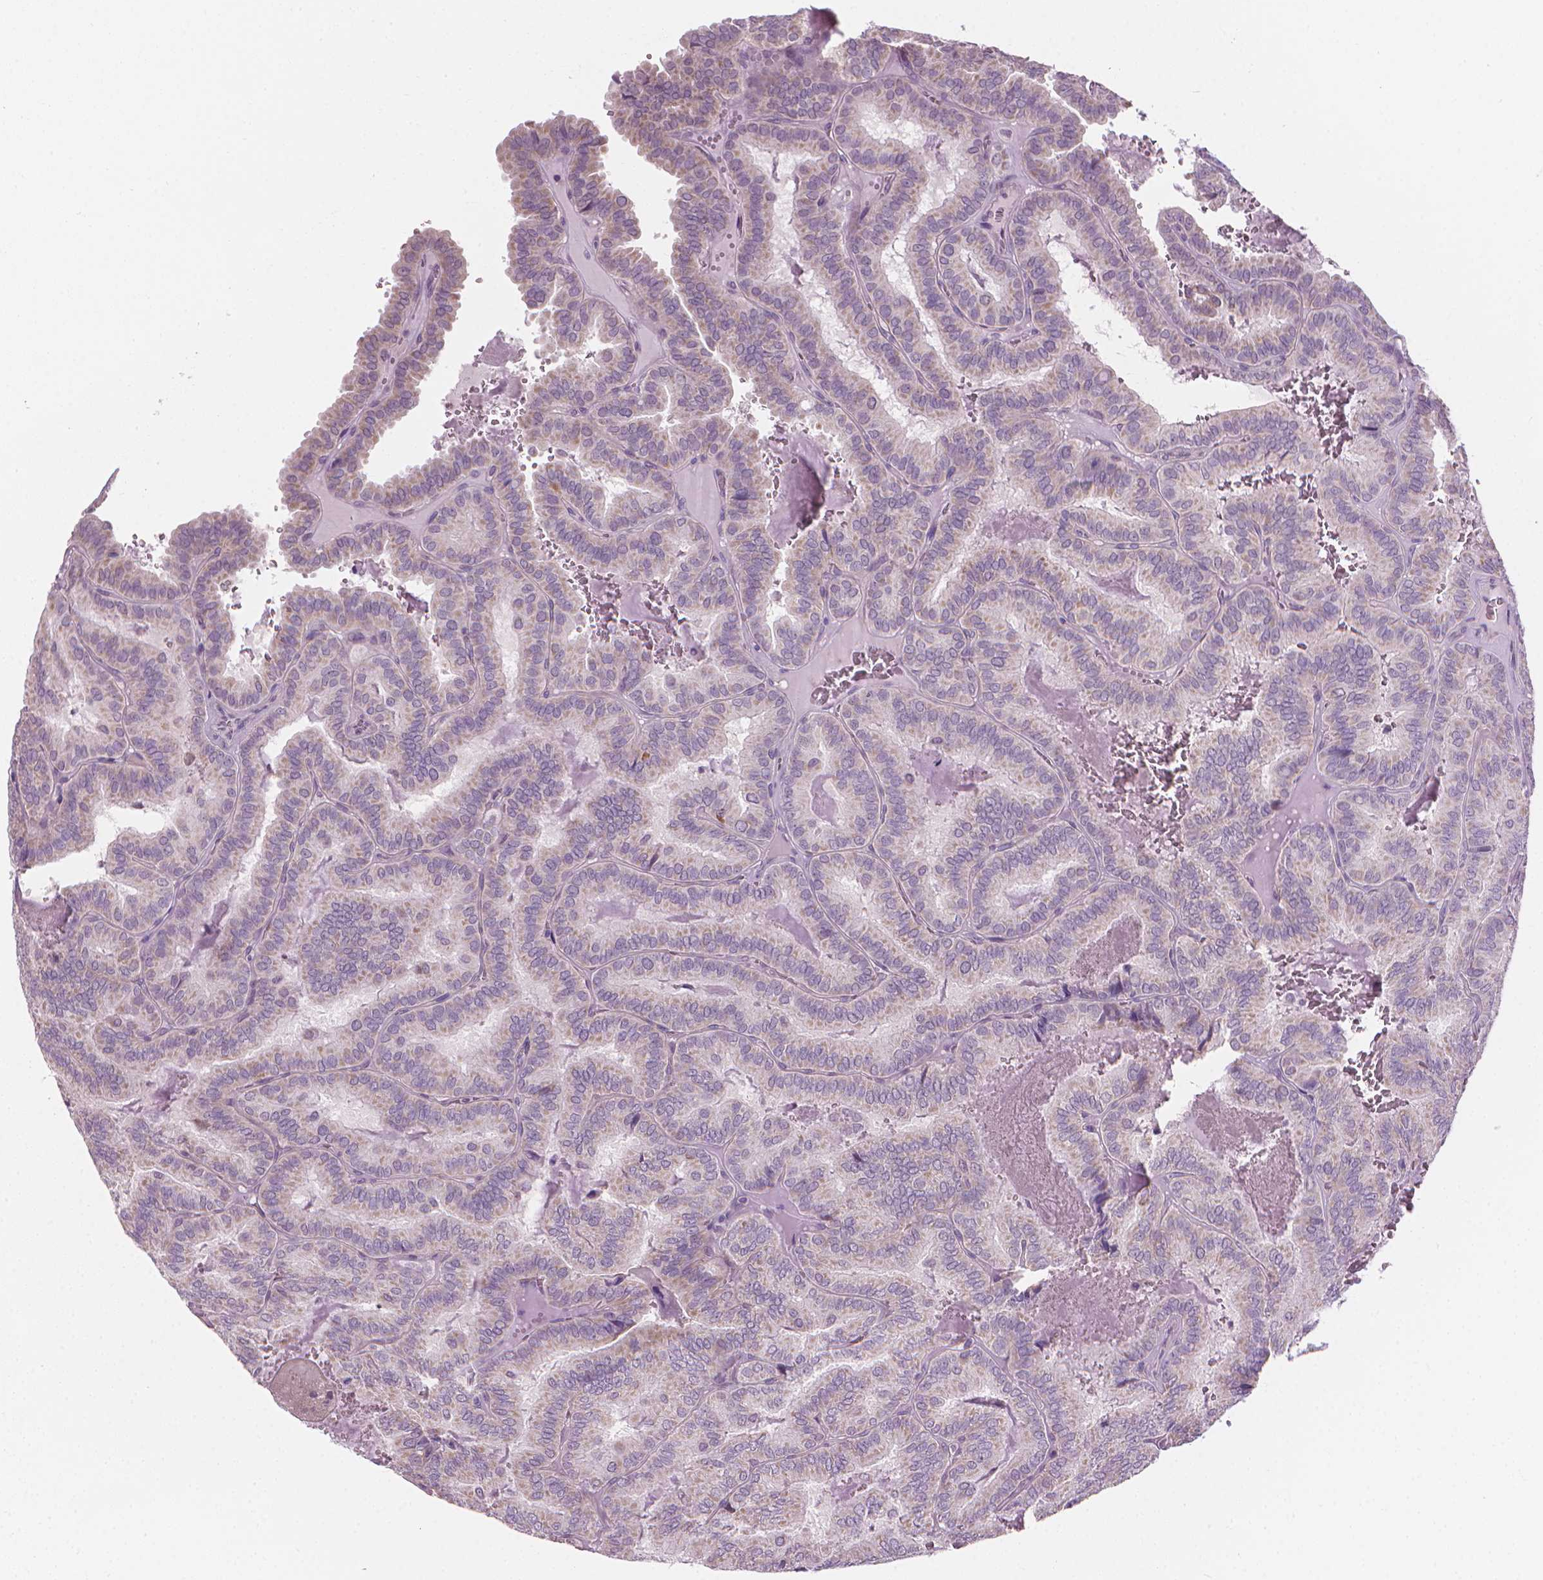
{"staining": {"intensity": "weak", "quantity": "<25%", "location": "cytoplasmic/membranous"}, "tissue": "thyroid cancer", "cell_type": "Tumor cells", "image_type": "cancer", "snomed": [{"axis": "morphology", "description": "Papillary adenocarcinoma, NOS"}, {"axis": "topography", "description": "Thyroid gland"}], "caption": "This is a histopathology image of immunohistochemistry staining of papillary adenocarcinoma (thyroid), which shows no positivity in tumor cells.", "gene": "CFAP126", "patient": {"sex": "female", "age": 75}}